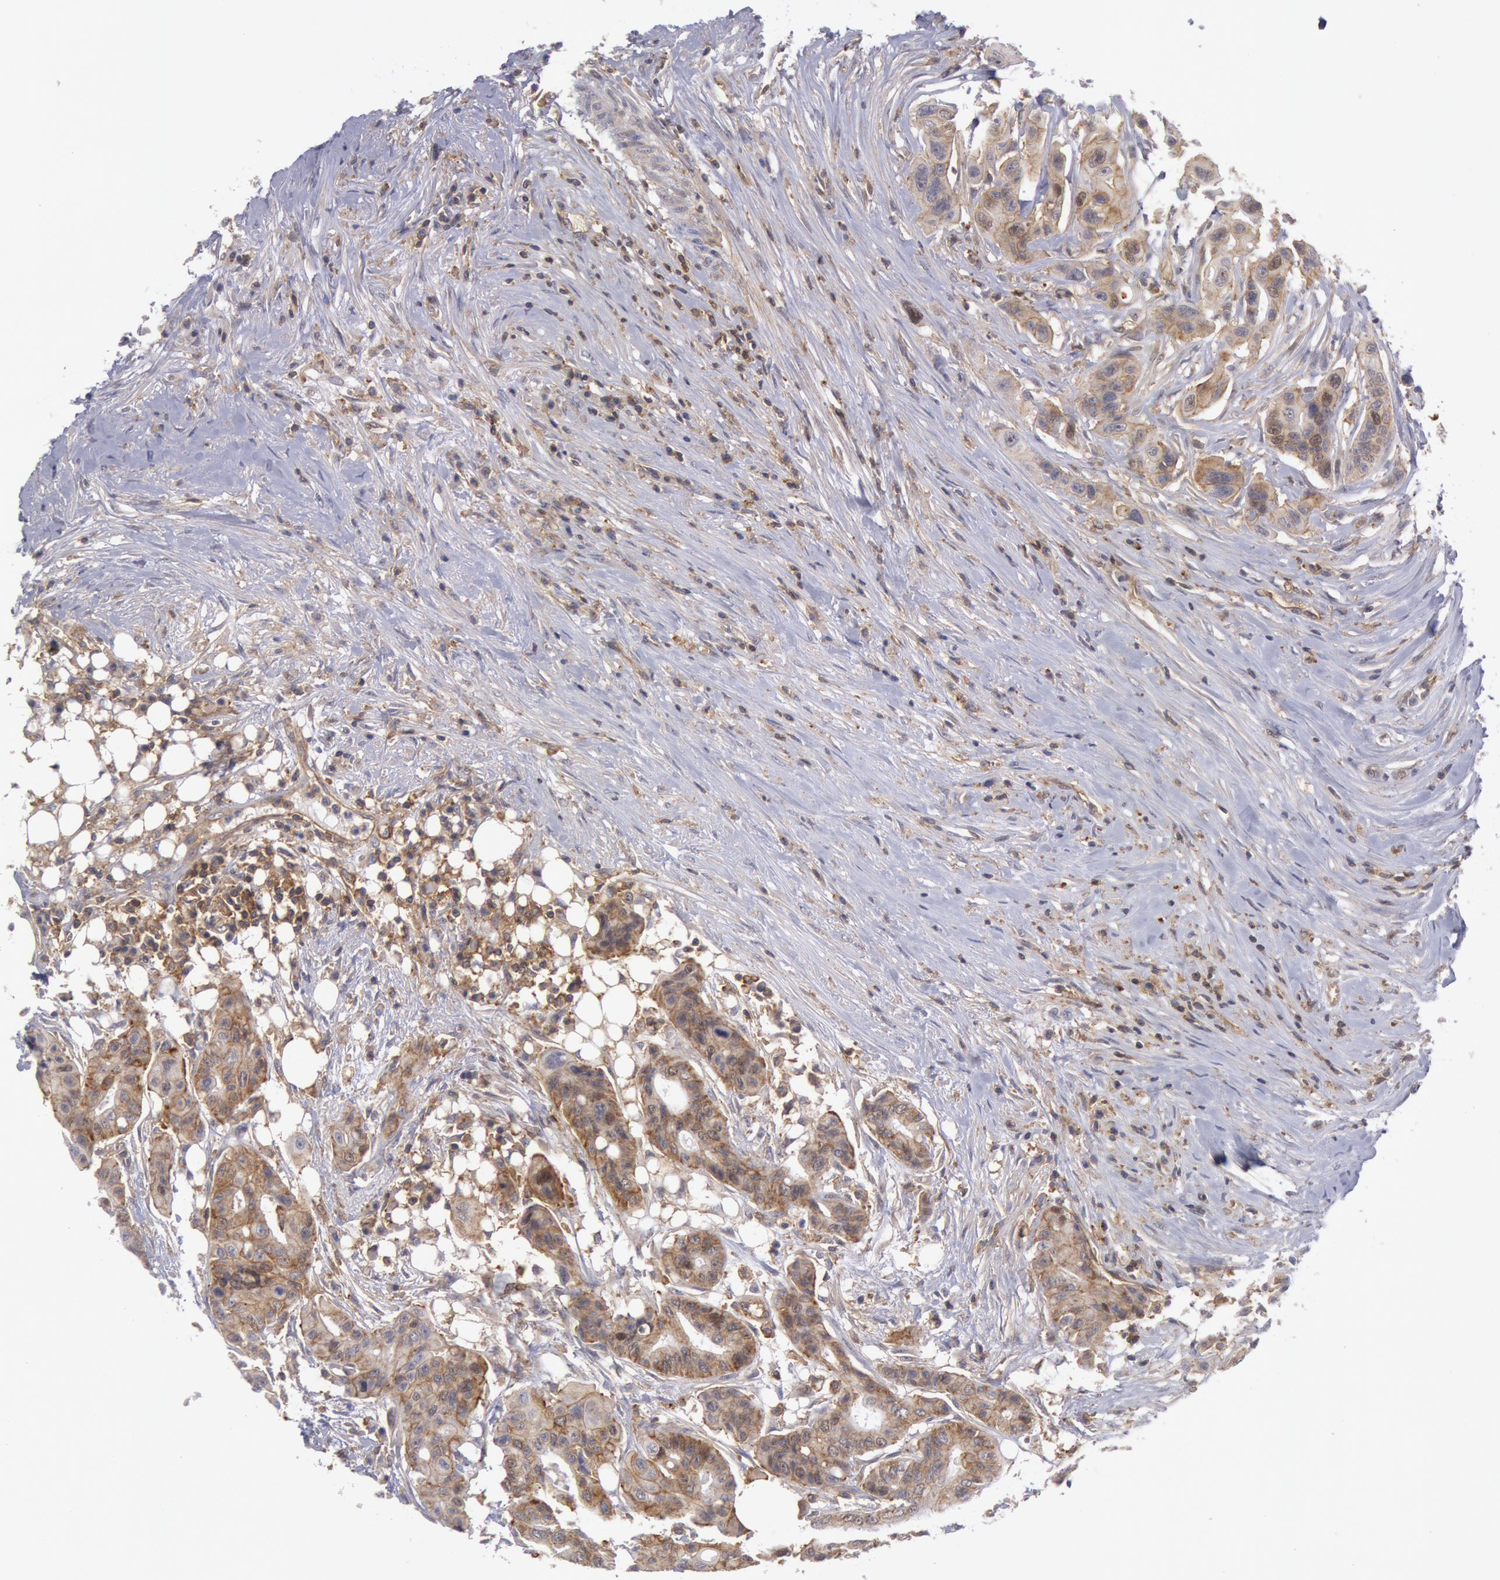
{"staining": {"intensity": "moderate", "quantity": "25%-75%", "location": "cytoplasmic/membranous"}, "tissue": "colorectal cancer", "cell_type": "Tumor cells", "image_type": "cancer", "snomed": [{"axis": "morphology", "description": "Adenocarcinoma, NOS"}, {"axis": "topography", "description": "Colon"}], "caption": "A brown stain highlights moderate cytoplasmic/membranous staining of a protein in colorectal adenocarcinoma tumor cells.", "gene": "STX4", "patient": {"sex": "female", "age": 70}}